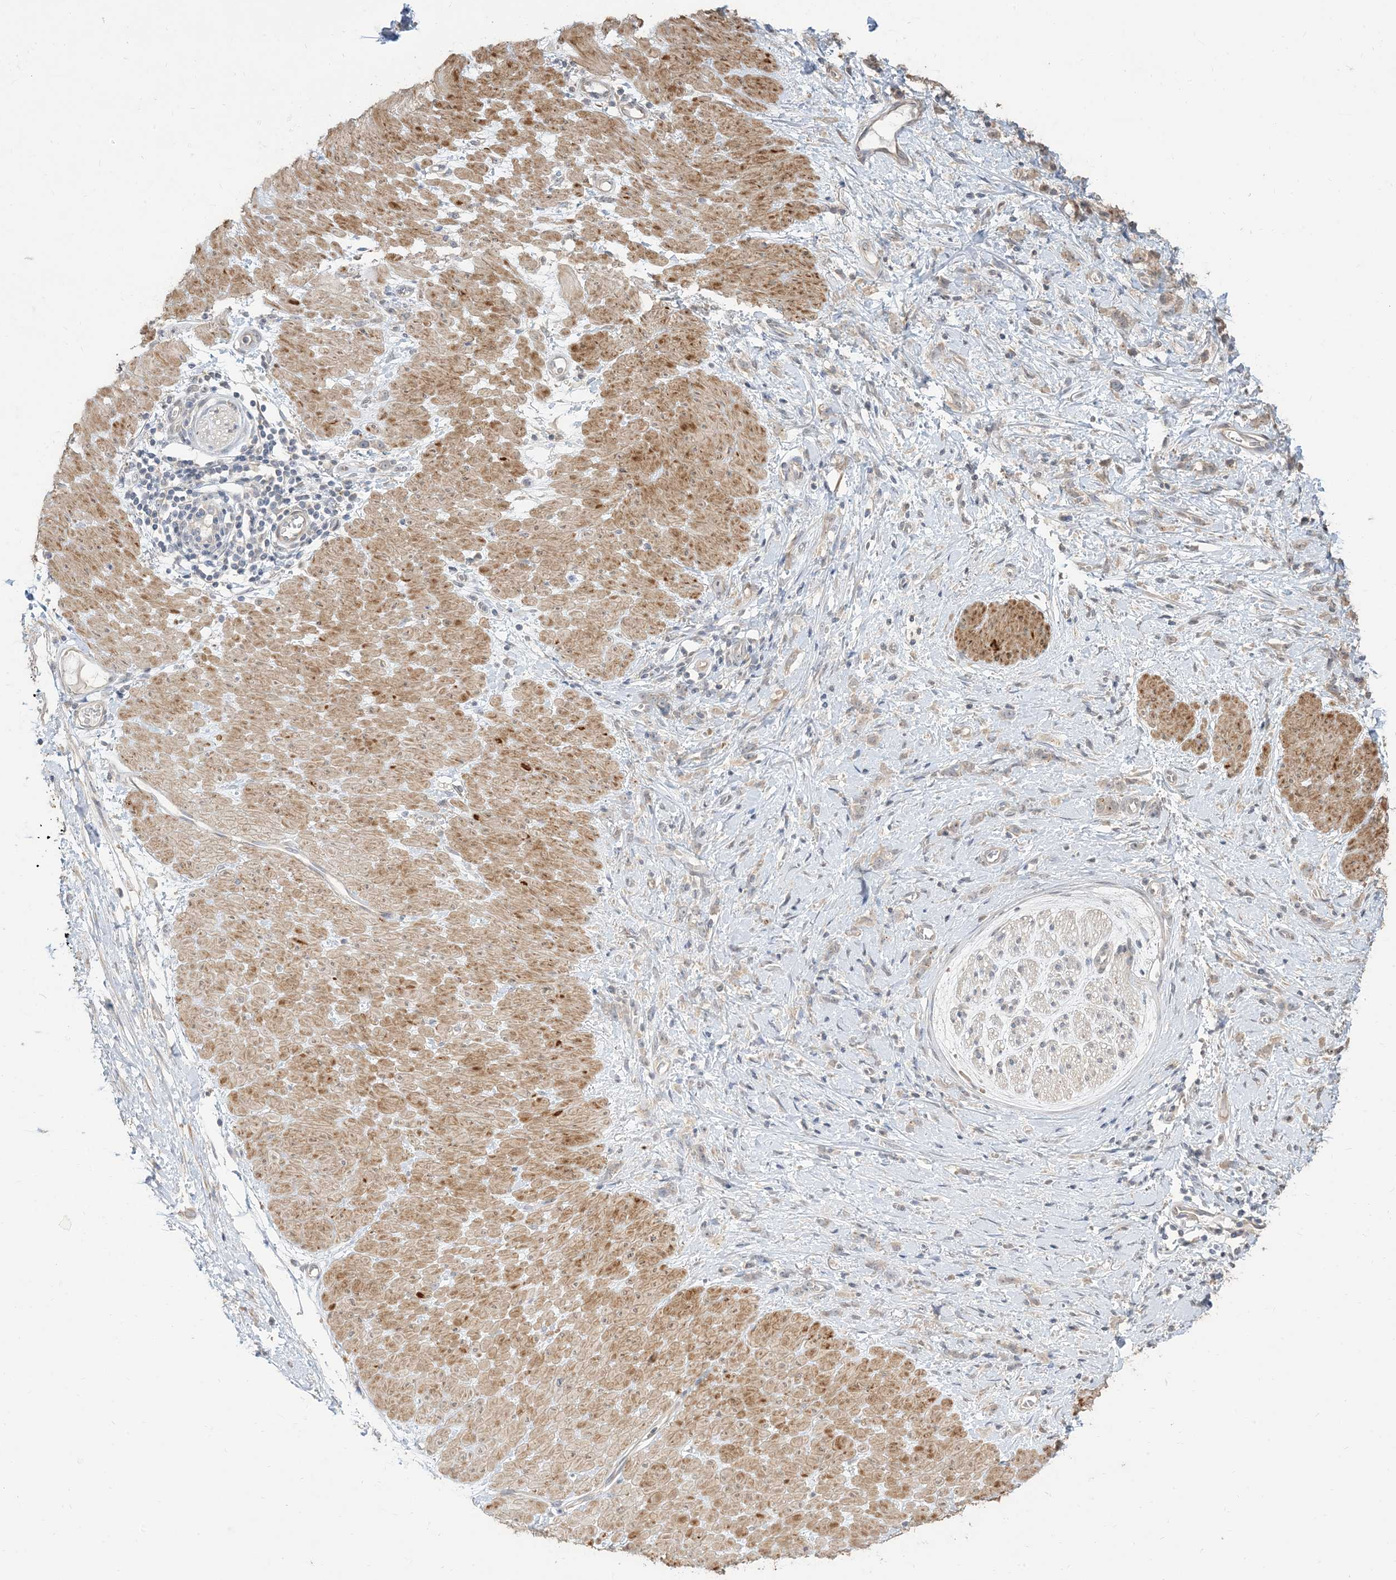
{"staining": {"intensity": "negative", "quantity": "none", "location": "none"}, "tissue": "stomach cancer", "cell_type": "Tumor cells", "image_type": "cancer", "snomed": [{"axis": "morphology", "description": "Adenocarcinoma, NOS"}, {"axis": "topography", "description": "Stomach"}], "caption": "A high-resolution image shows immunohistochemistry (IHC) staining of stomach adenocarcinoma, which exhibits no significant positivity in tumor cells.", "gene": "RNF175", "patient": {"sex": "female", "age": 76}}